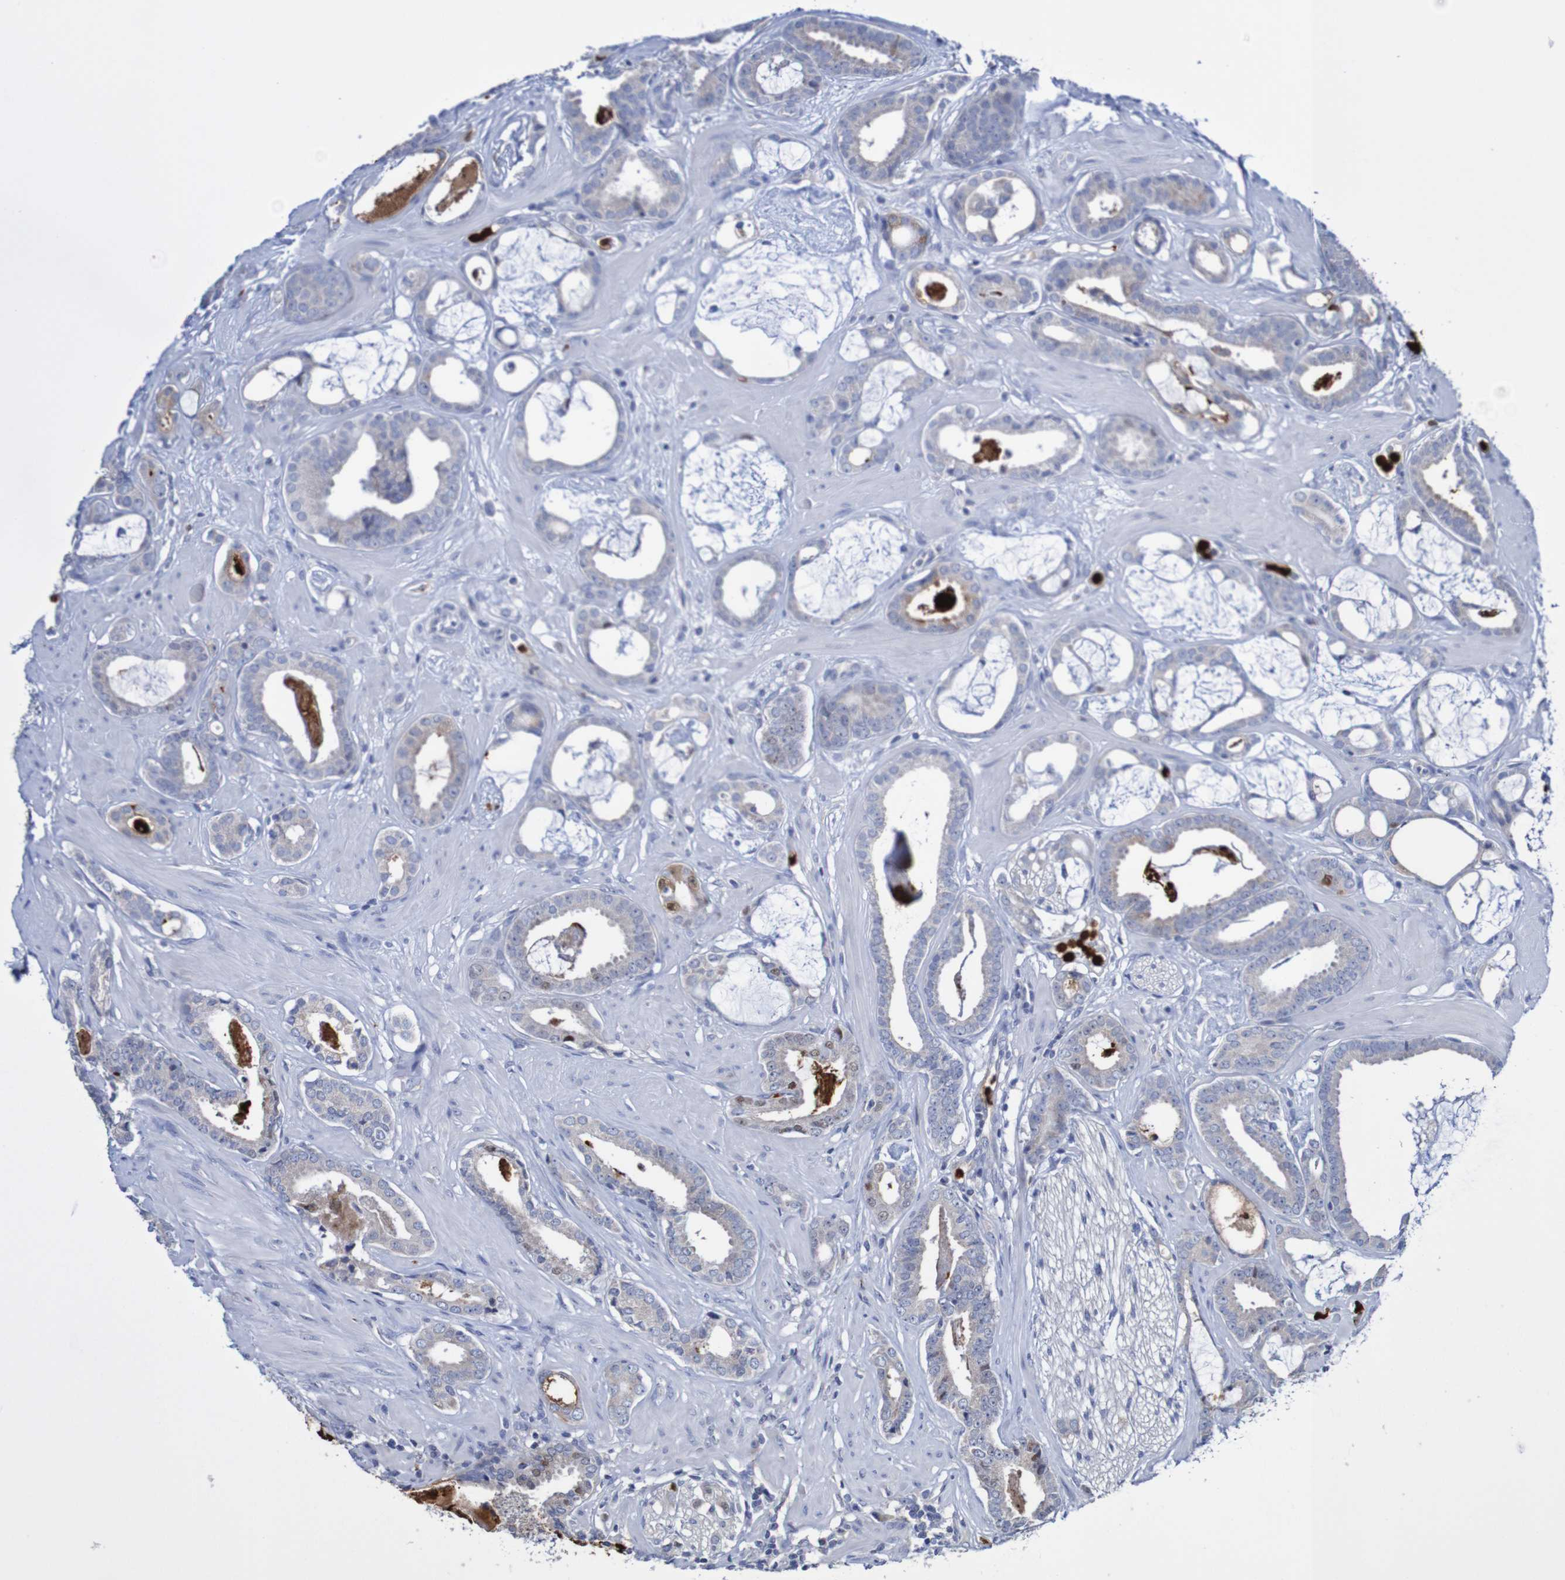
{"staining": {"intensity": "negative", "quantity": "none", "location": "none"}, "tissue": "prostate cancer", "cell_type": "Tumor cells", "image_type": "cancer", "snomed": [{"axis": "morphology", "description": "Adenocarcinoma, Low grade"}, {"axis": "topography", "description": "Prostate"}], "caption": "Immunohistochemical staining of human adenocarcinoma (low-grade) (prostate) exhibits no significant staining in tumor cells. (Brightfield microscopy of DAB (3,3'-diaminobenzidine) IHC at high magnification).", "gene": "PARP4", "patient": {"sex": "male", "age": 53}}